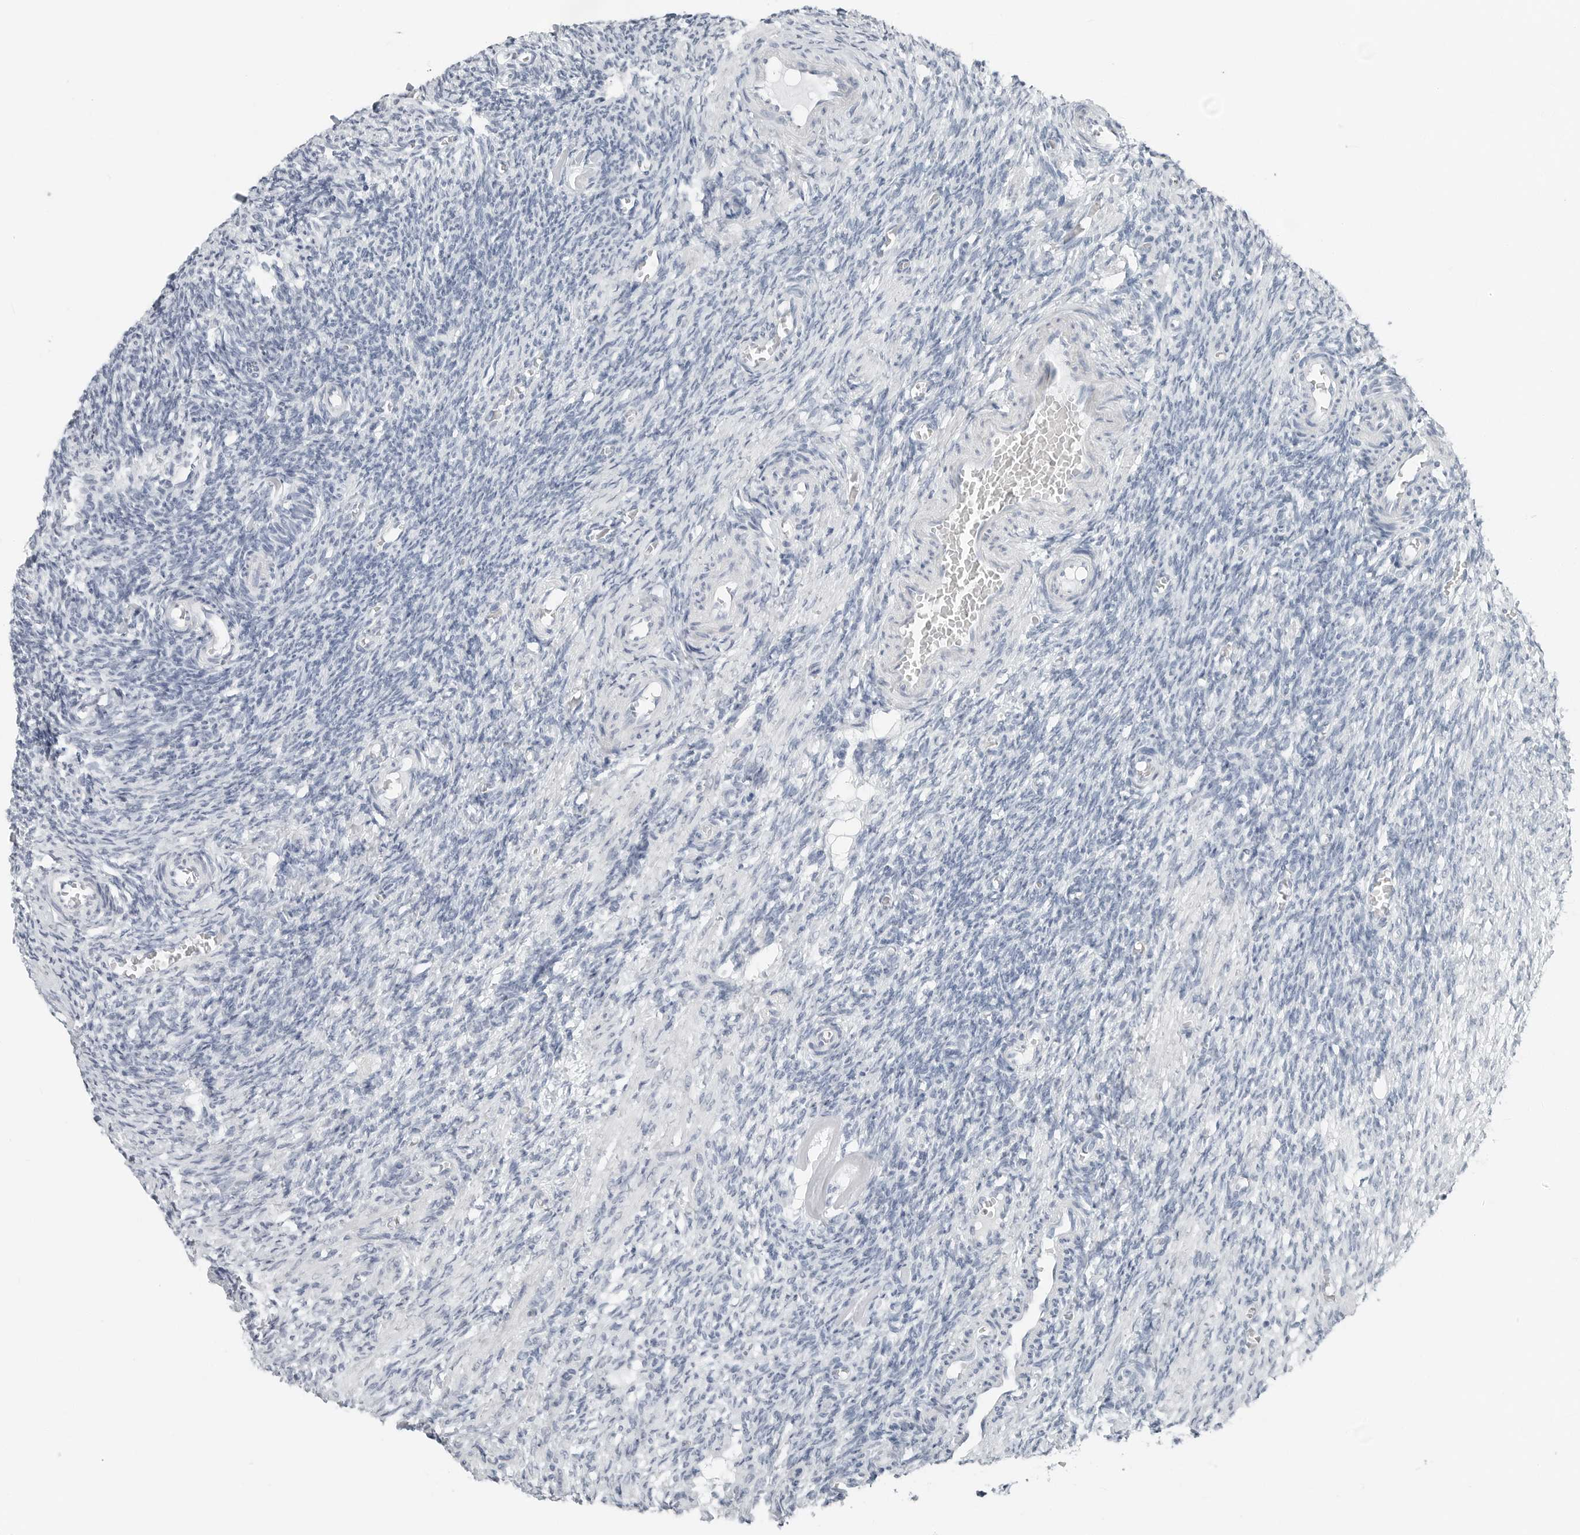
{"staining": {"intensity": "negative", "quantity": "none", "location": "none"}, "tissue": "ovary", "cell_type": "Follicle cells", "image_type": "normal", "snomed": [{"axis": "morphology", "description": "Normal tissue, NOS"}, {"axis": "topography", "description": "Ovary"}], "caption": "Follicle cells show no significant expression in unremarkable ovary. Brightfield microscopy of IHC stained with DAB (3,3'-diaminobenzidine) (brown) and hematoxylin (blue), captured at high magnification.", "gene": "XIRP1", "patient": {"sex": "female", "age": 27}}